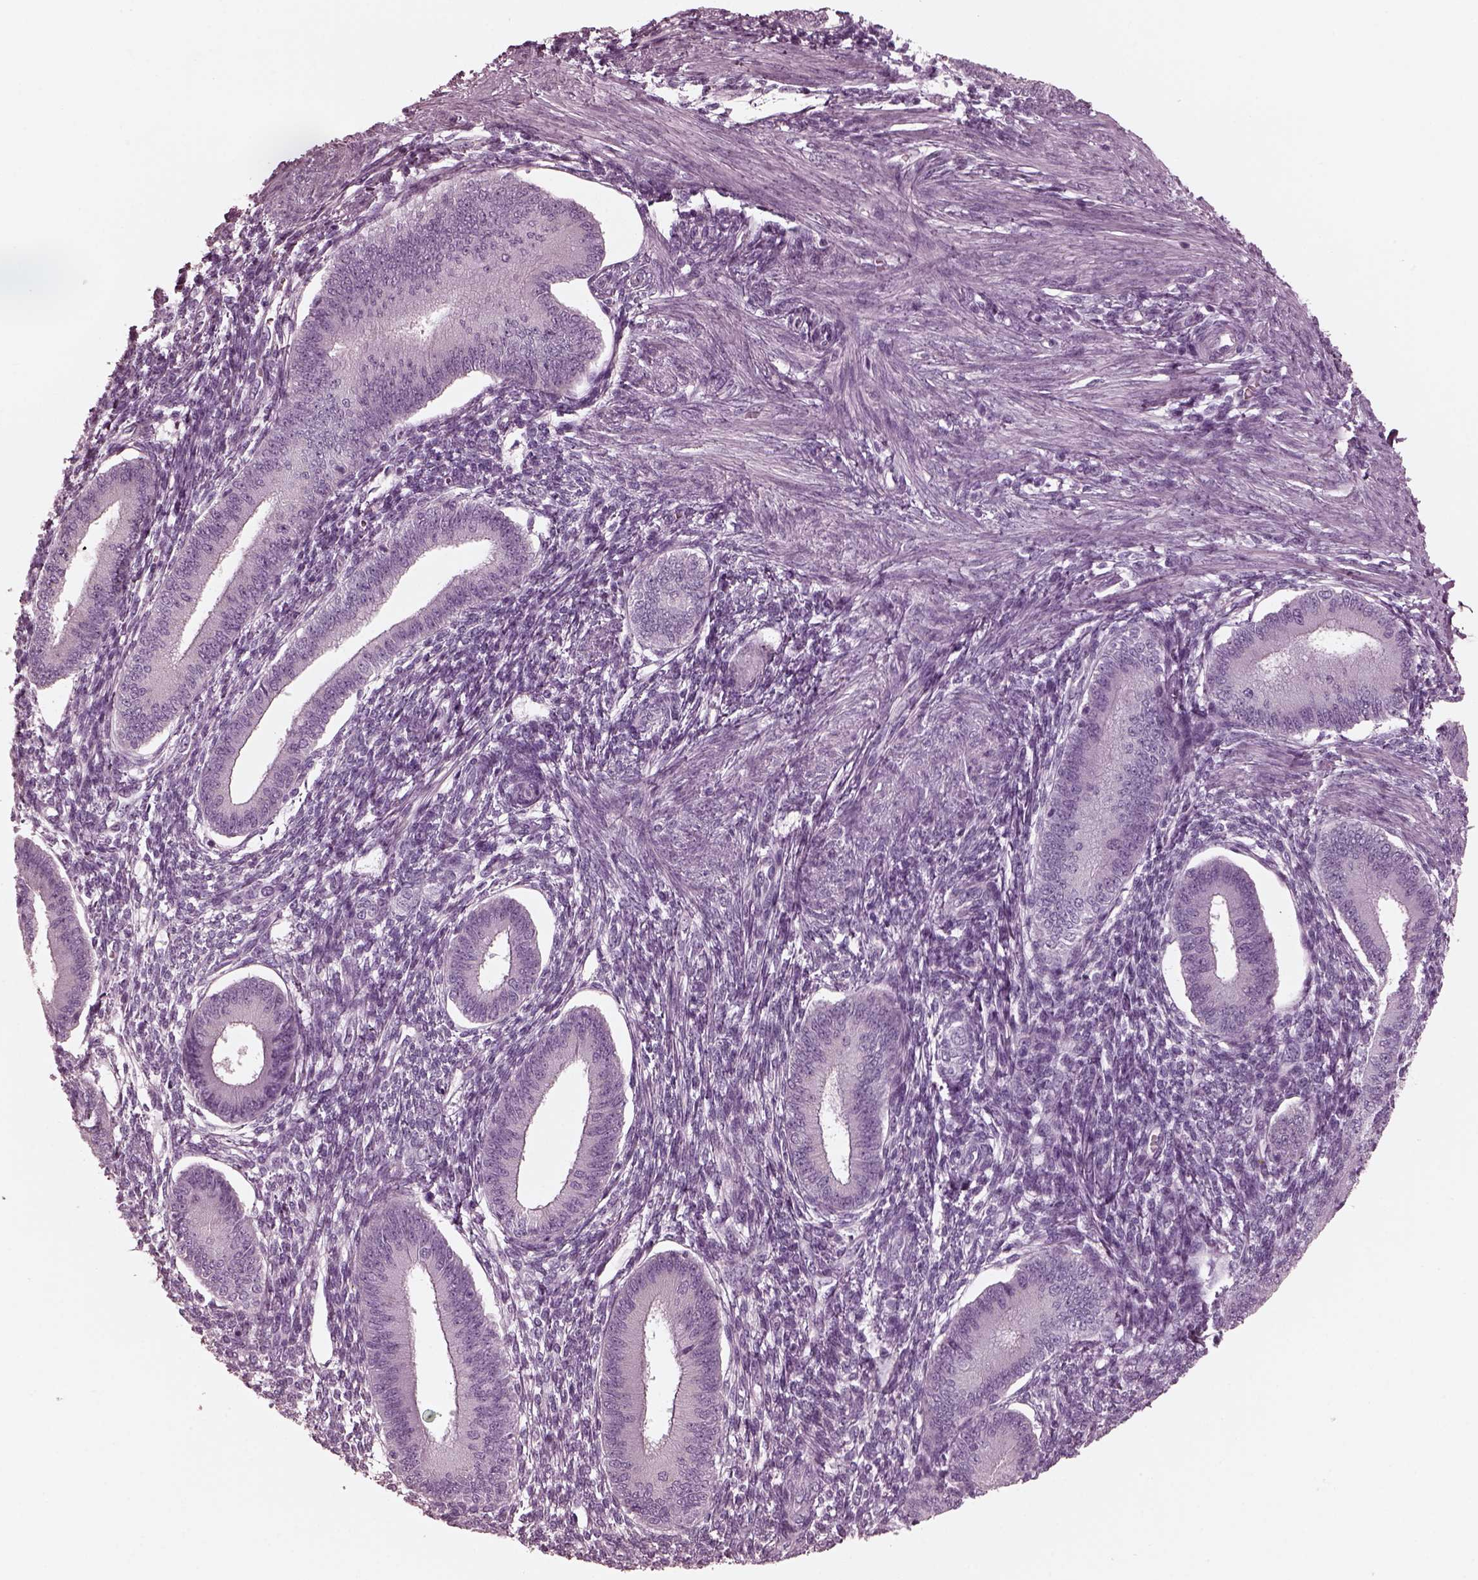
{"staining": {"intensity": "negative", "quantity": "none", "location": "none"}, "tissue": "endometrium", "cell_type": "Cells in endometrial stroma", "image_type": "normal", "snomed": [{"axis": "morphology", "description": "Normal tissue, NOS"}, {"axis": "topography", "description": "Endometrium"}], "caption": "Immunohistochemistry (IHC) of benign endometrium reveals no expression in cells in endometrial stroma. (DAB immunohistochemistry (IHC) with hematoxylin counter stain).", "gene": "CGA", "patient": {"sex": "female", "age": 39}}